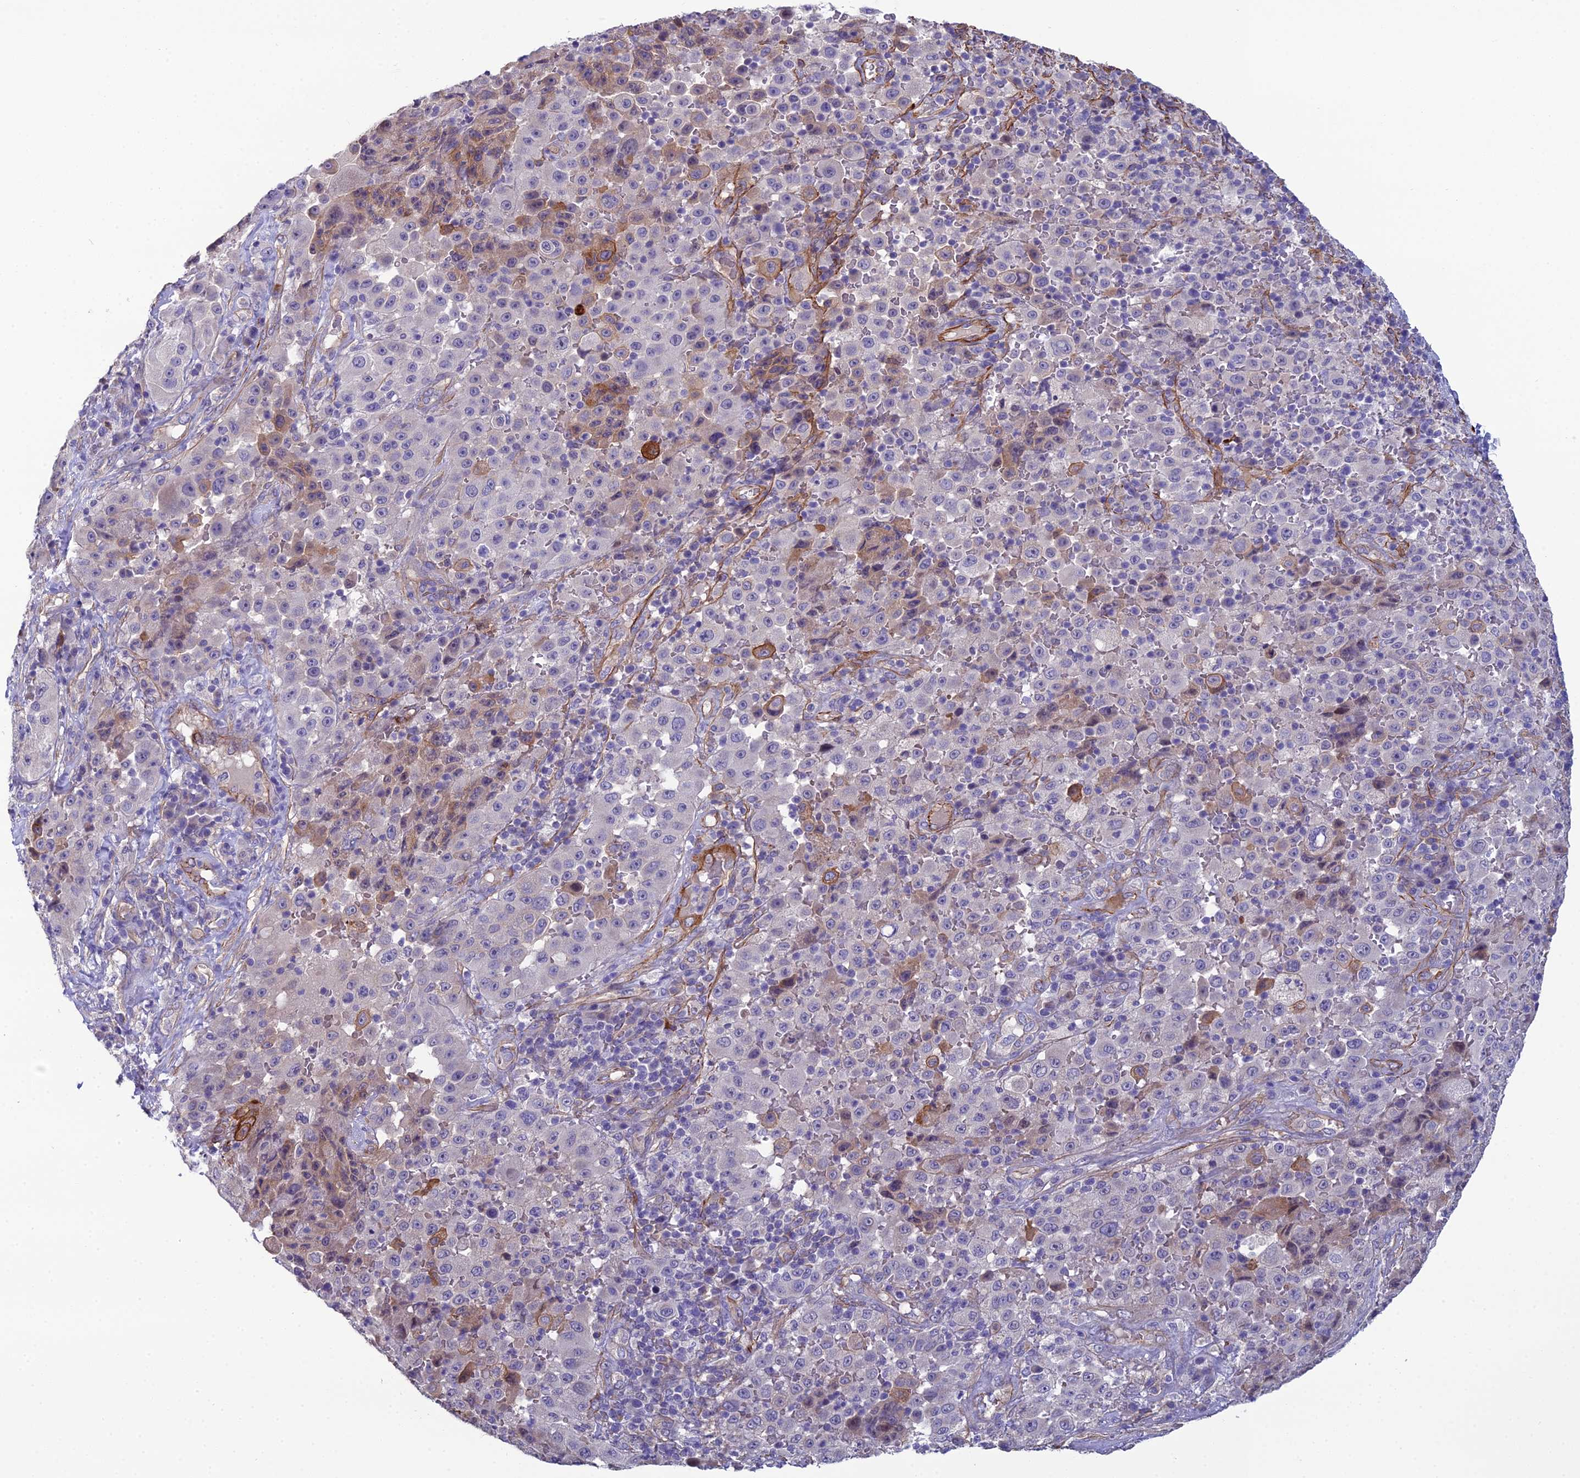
{"staining": {"intensity": "moderate", "quantity": "<25%", "location": "cytoplasmic/membranous"}, "tissue": "melanoma", "cell_type": "Tumor cells", "image_type": "cancer", "snomed": [{"axis": "morphology", "description": "Malignant melanoma, Metastatic site"}, {"axis": "topography", "description": "Lymph node"}], "caption": "Approximately <25% of tumor cells in melanoma demonstrate moderate cytoplasmic/membranous protein staining as visualized by brown immunohistochemical staining.", "gene": "CFAP47", "patient": {"sex": "male", "age": 62}}